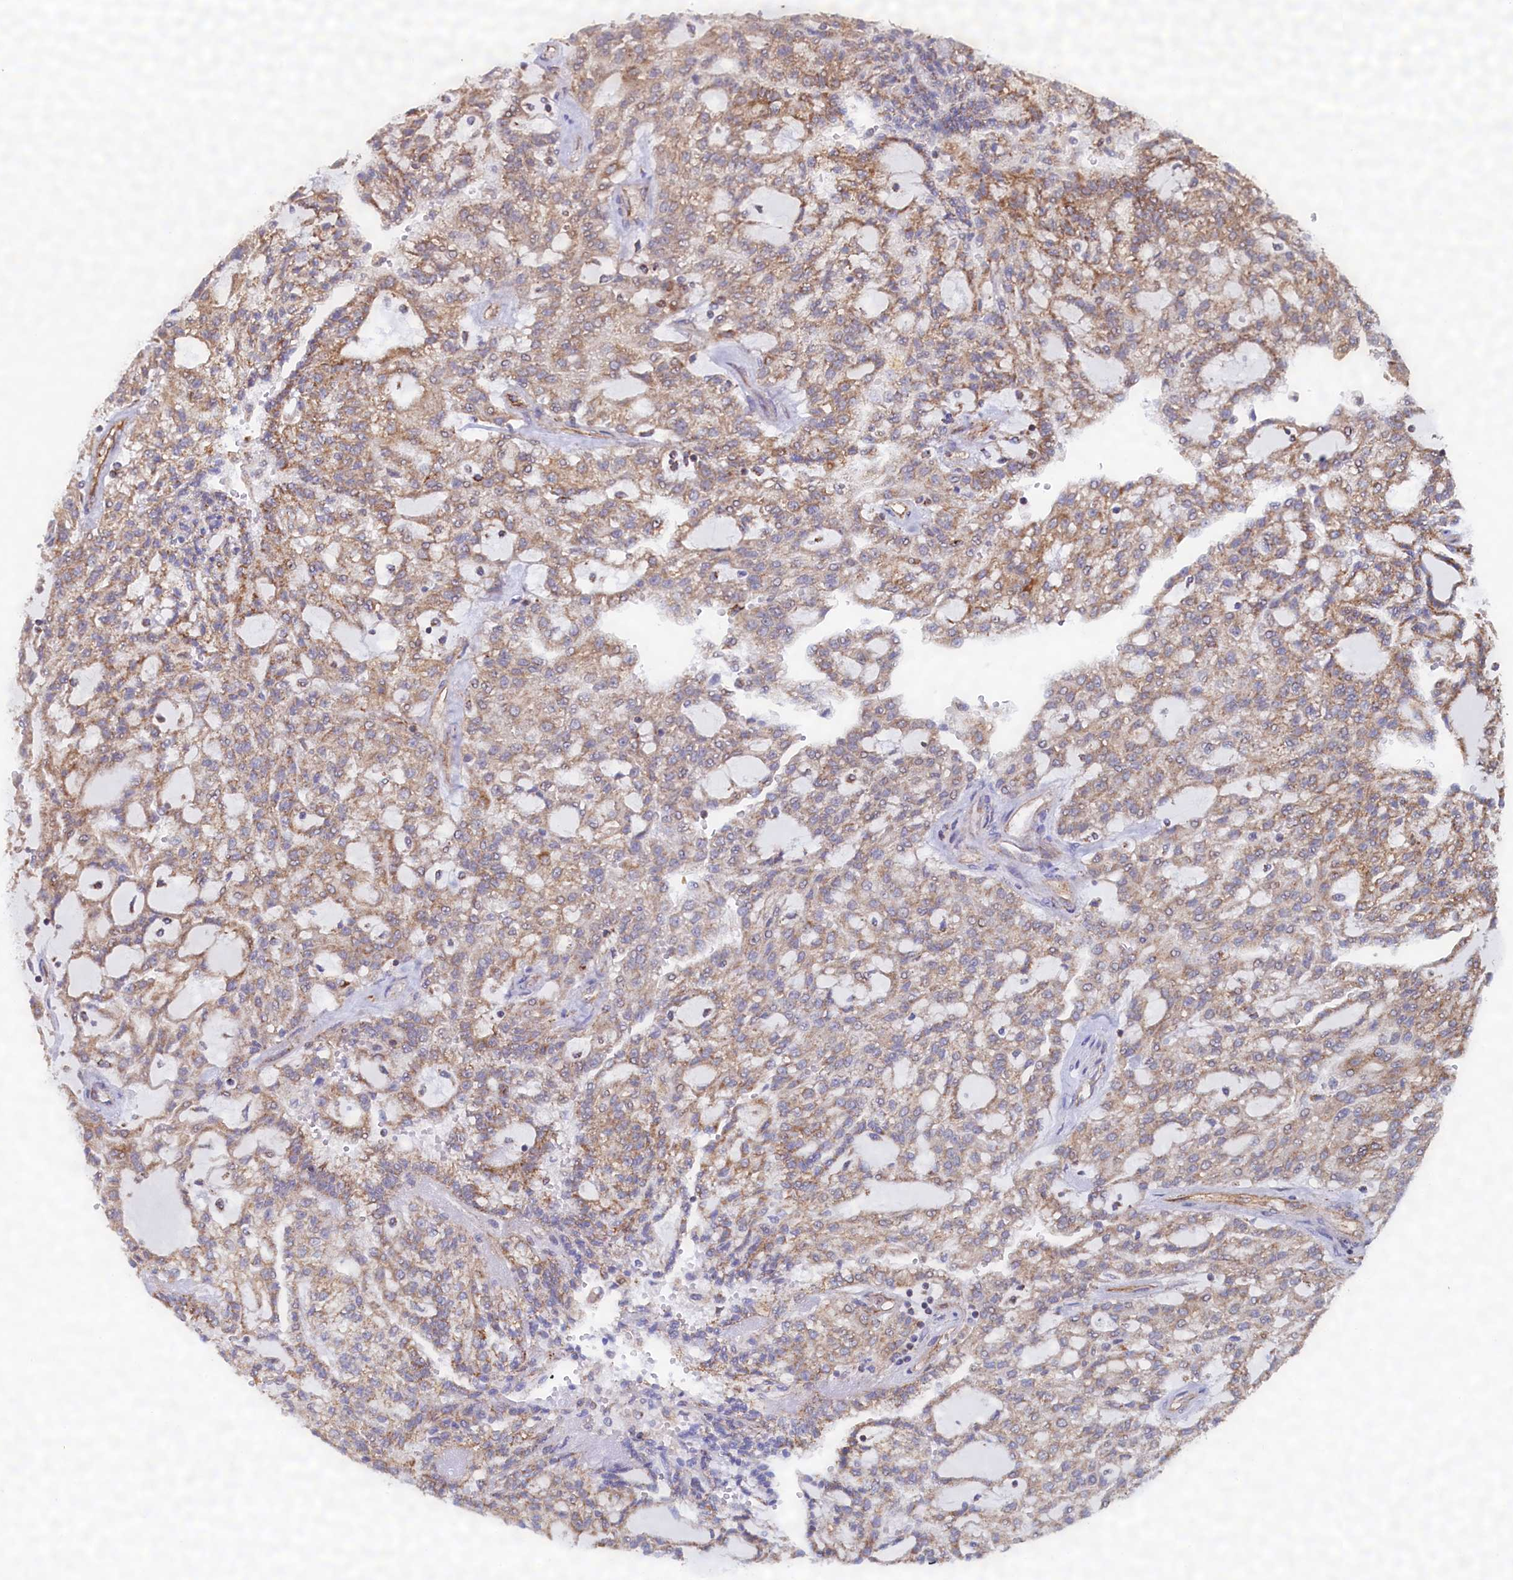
{"staining": {"intensity": "moderate", "quantity": "<25%", "location": "cytoplasmic/membranous"}, "tissue": "renal cancer", "cell_type": "Tumor cells", "image_type": "cancer", "snomed": [{"axis": "morphology", "description": "Adenocarcinoma, NOS"}, {"axis": "topography", "description": "Kidney"}], "caption": "Renal adenocarcinoma stained with a brown dye displays moderate cytoplasmic/membranous positive positivity in about <25% of tumor cells.", "gene": "UBE3B", "patient": {"sex": "male", "age": 63}}